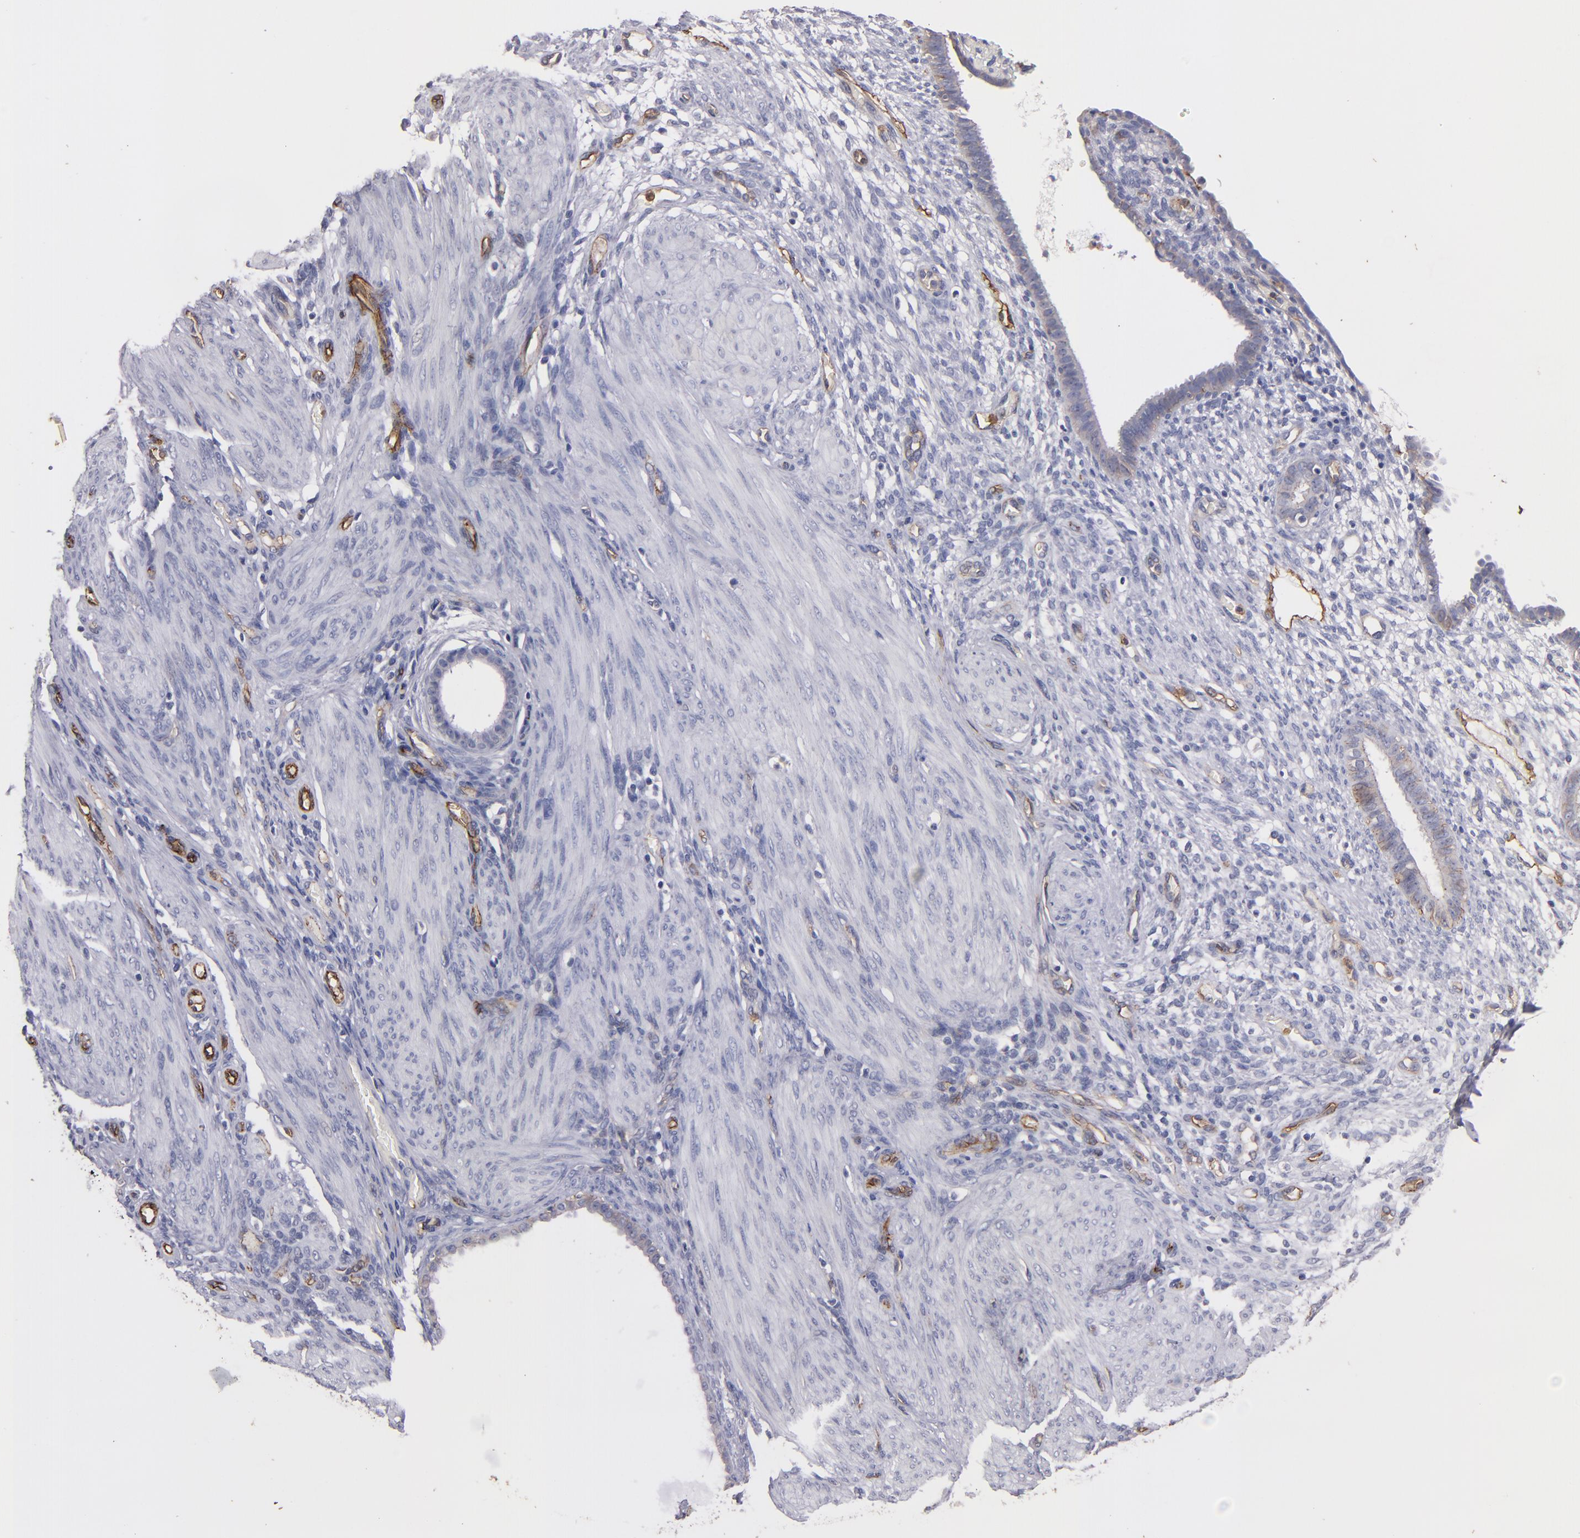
{"staining": {"intensity": "negative", "quantity": "none", "location": "none"}, "tissue": "endometrium", "cell_type": "Cells in endometrial stroma", "image_type": "normal", "snomed": [{"axis": "morphology", "description": "Normal tissue, NOS"}, {"axis": "topography", "description": "Endometrium"}], "caption": "This is a photomicrograph of immunohistochemistry (IHC) staining of unremarkable endometrium, which shows no positivity in cells in endometrial stroma.", "gene": "CLDN5", "patient": {"sex": "female", "age": 72}}